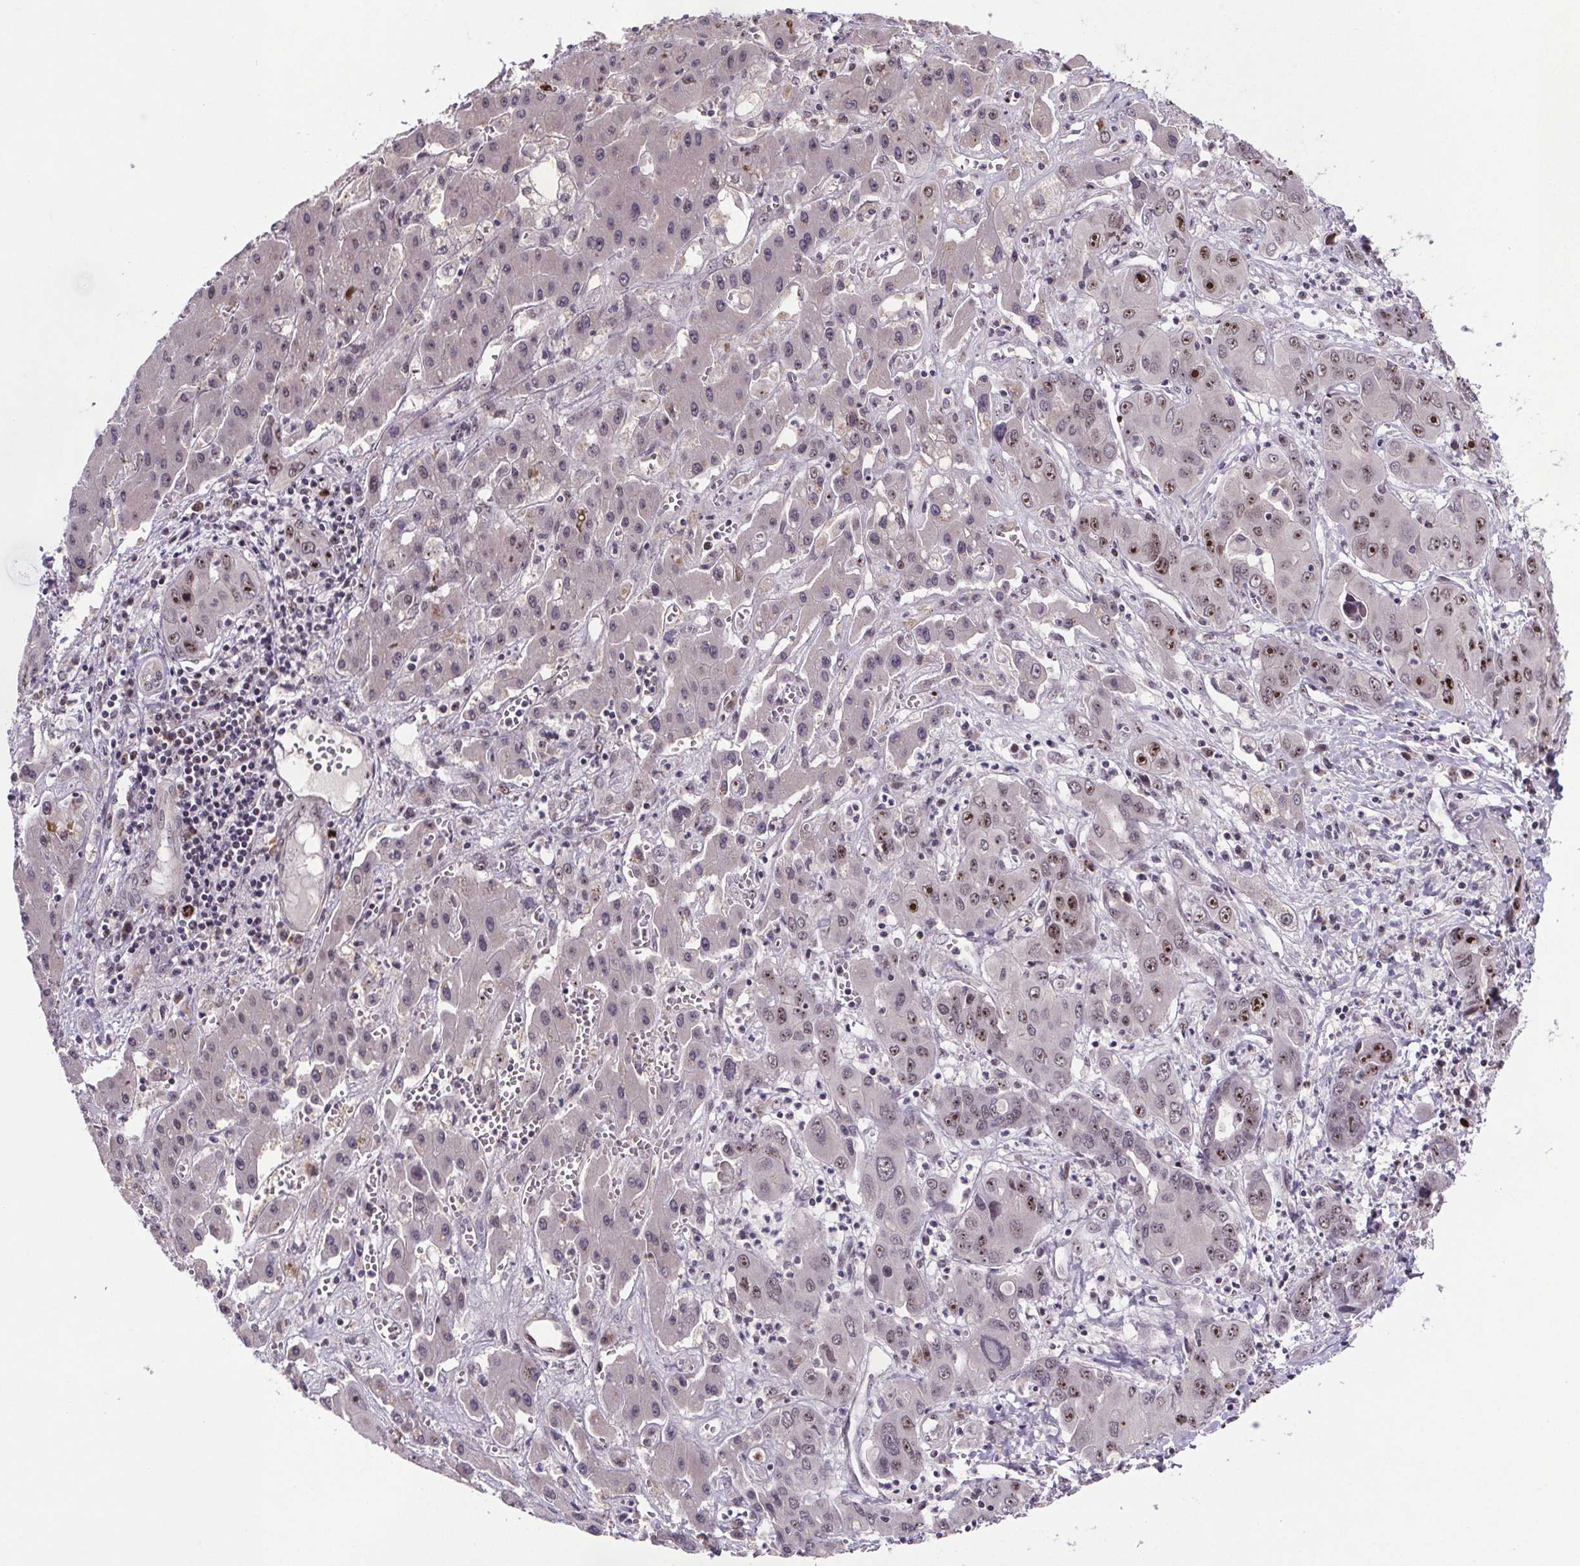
{"staining": {"intensity": "moderate", "quantity": "25%-75%", "location": "nuclear"}, "tissue": "liver cancer", "cell_type": "Tumor cells", "image_type": "cancer", "snomed": [{"axis": "morphology", "description": "Cholangiocarcinoma"}, {"axis": "topography", "description": "Liver"}], "caption": "Brown immunohistochemical staining in liver cholangiocarcinoma reveals moderate nuclear positivity in approximately 25%-75% of tumor cells.", "gene": "ATMIN", "patient": {"sex": "male", "age": 67}}